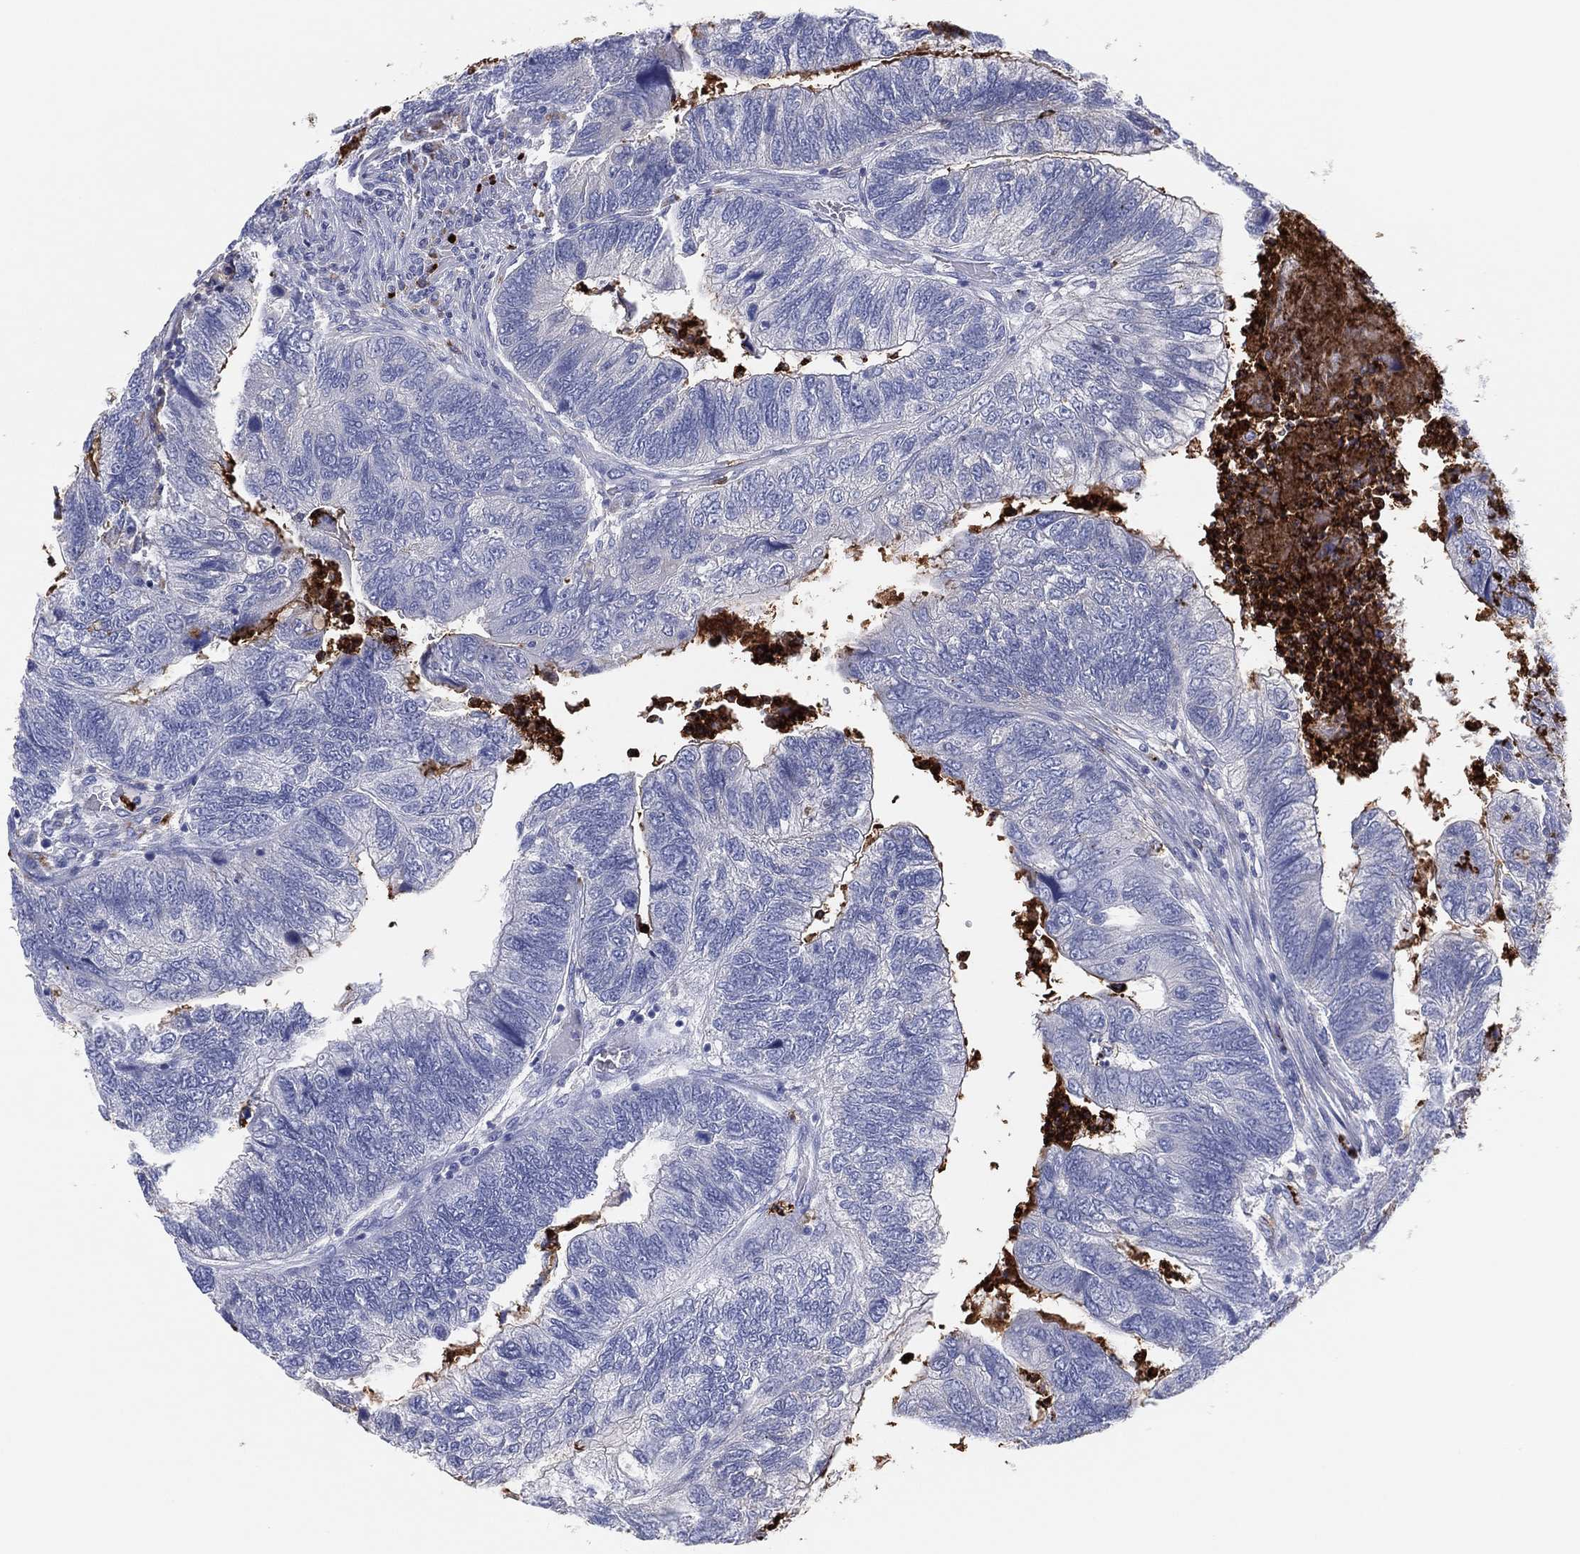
{"staining": {"intensity": "negative", "quantity": "none", "location": "none"}, "tissue": "colorectal cancer", "cell_type": "Tumor cells", "image_type": "cancer", "snomed": [{"axis": "morphology", "description": "Adenocarcinoma, NOS"}, {"axis": "topography", "description": "Colon"}], "caption": "Tumor cells are negative for protein expression in human colorectal cancer.", "gene": "PLAC8", "patient": {"sex": "female", "age": 67}}